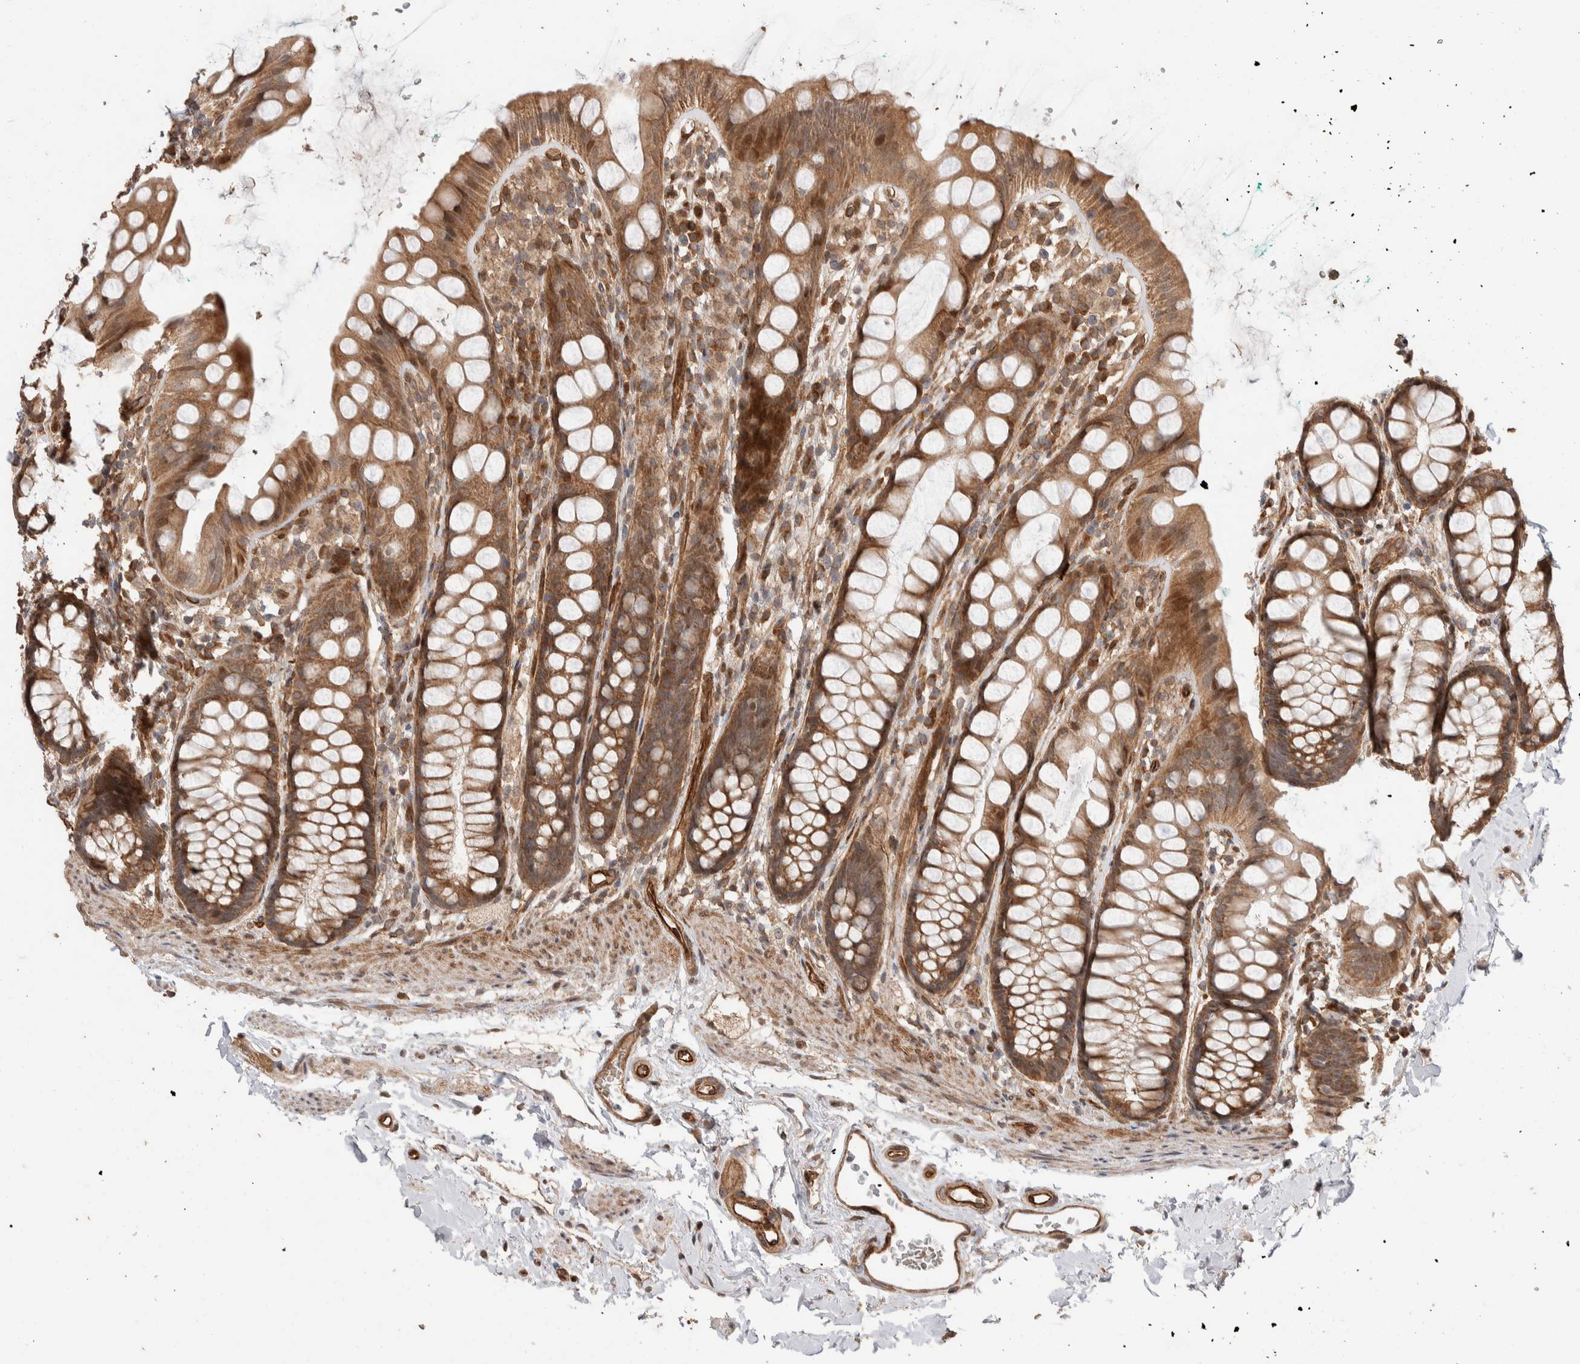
{"staining": {"intensity": "moderate", "quantity": ">75%", "location": "cytoplasmic/membranous"}, "tissue": "rectum", "cell_type": "Glandular cells", "image_type": "normal", "snomed": [{"axis": "morphology", "description": "Normal tissue, NOS"}, {"axis": "topography", "description": "Rectum"}], "caption": "Normal rectum shows moderate cytoplasmic/membranous staining in about >75% of glandular cells The protein of interest is stained brown, and the nuclei are stained in blue (DAB IHC with brightfield microscopy, high magnification)..", "gene": "ERC1", "patient": {"sex": "female", "age": 65}}